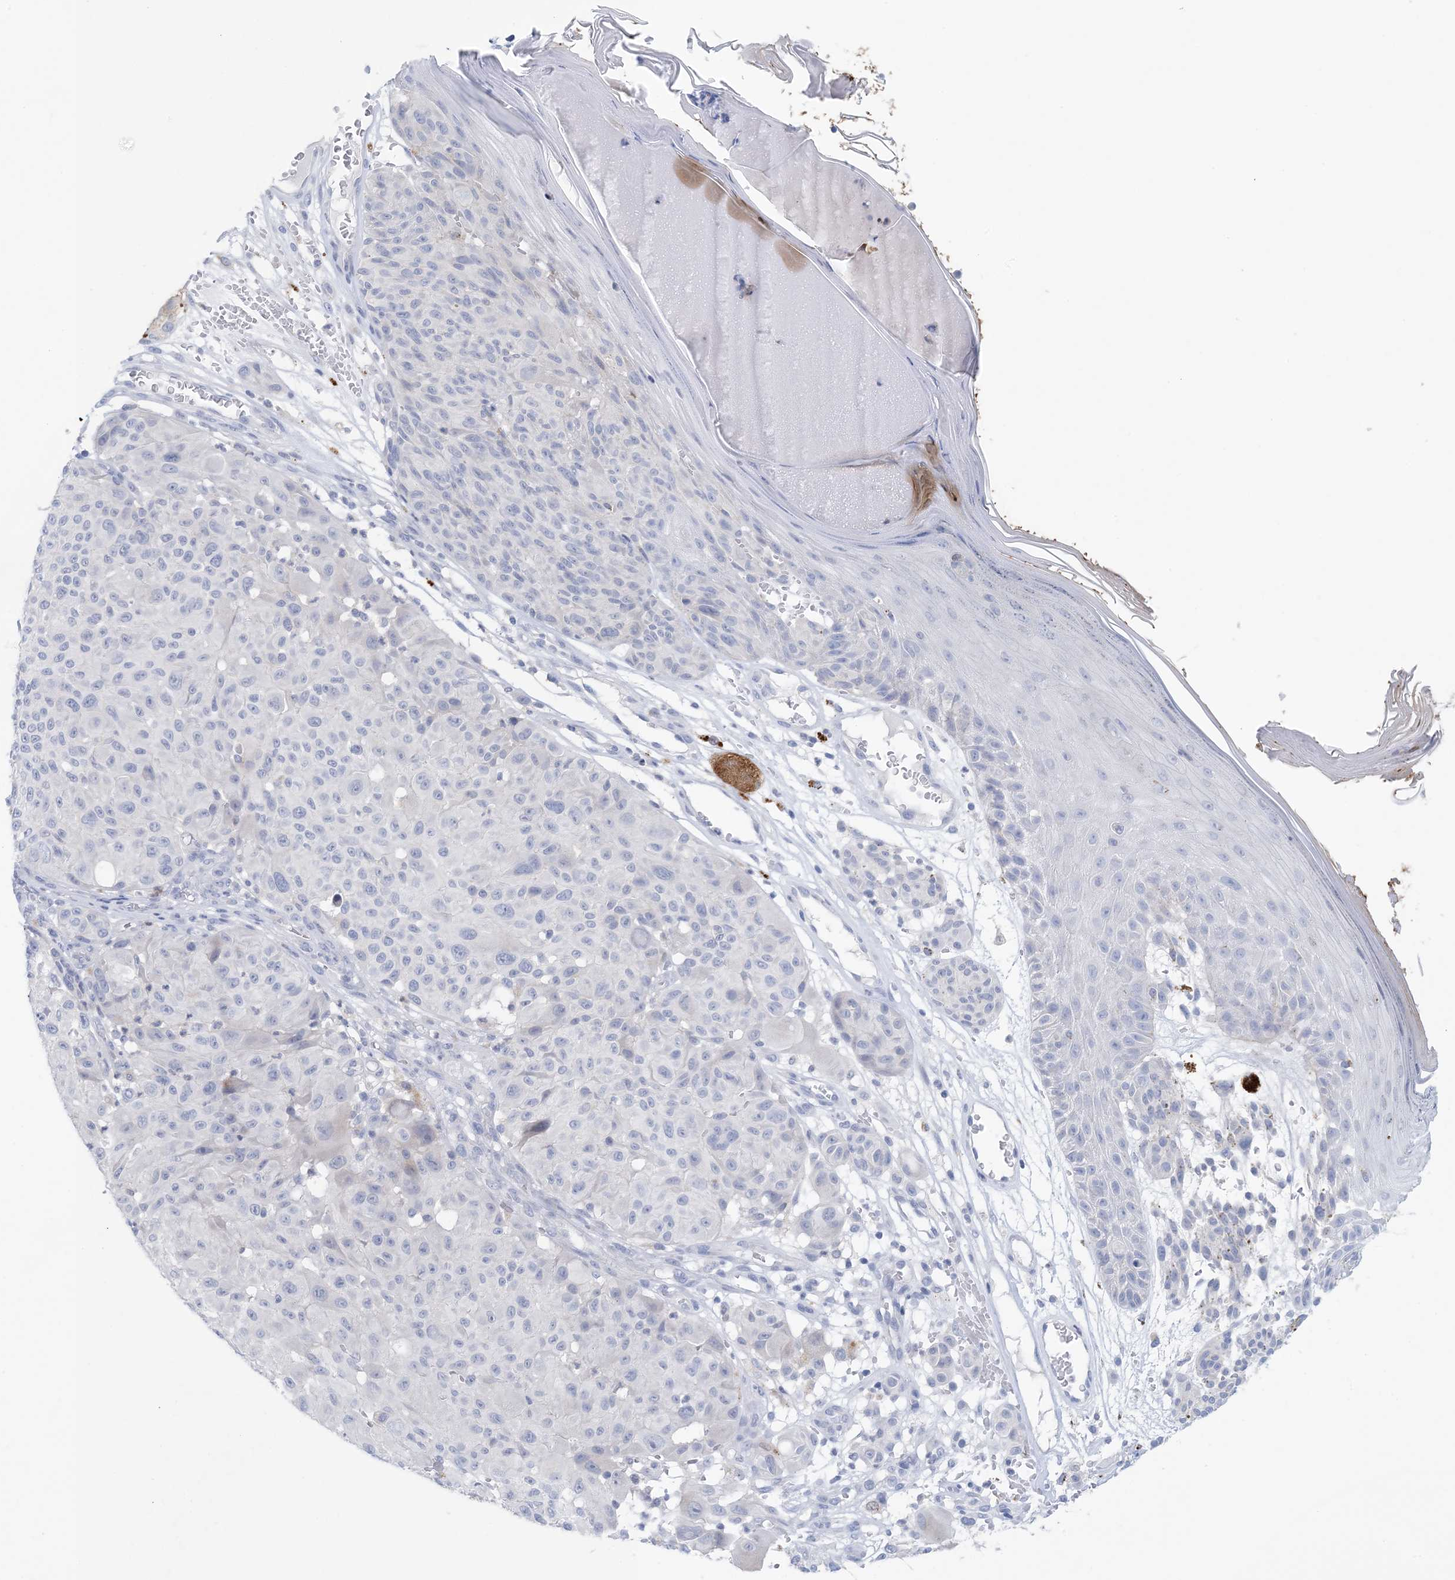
{"staining": {"intensity": "negative", "quantity": "none", "location": "none"}, "tissue": "melanoma", "cell_type": "Tumor cells", "image_type": "cancer", "snomed": [{"axis": "morphology", "description": "Malignant melanoma, NOS"}, {"axis": "topography", "description": "Skin"}], "caption": "Immunohistochemistry of melanoma displays no positivity in tumor cells. (Stains: DAB immunohistochemistry with hematoxylin counter stain, Microscopy: brightfield microscopy at high magnification).", "gene": "GABRG1", "patient": {"sex": "male", "age": 83}}